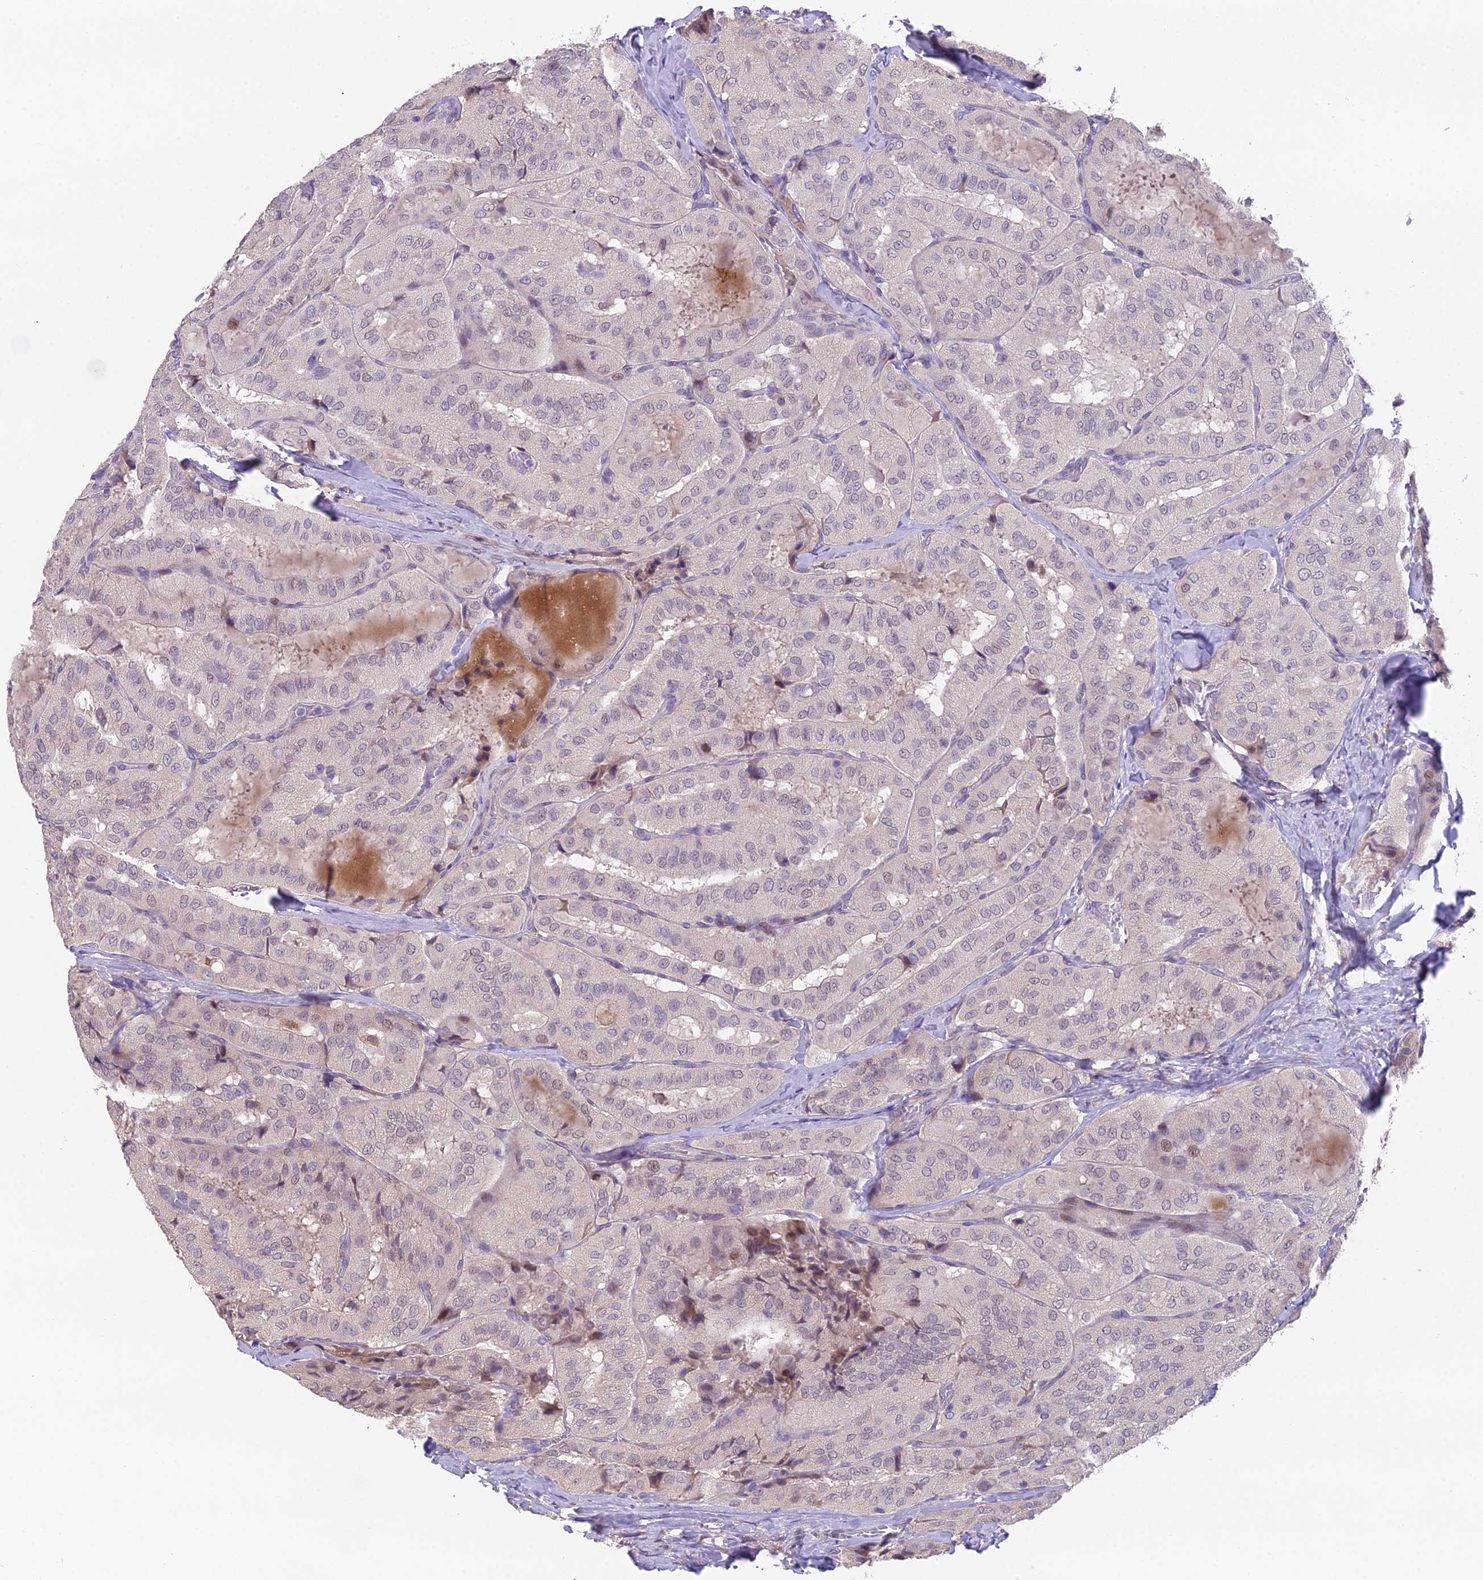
{"staining": {"intensity": "negative", "quantity": "none", "location": "none"}, "tissue": "thyroid cancer", "cell_type": "Tumor cells", "image_type": "cancer", "snomed": [{"axis": "morphology", "description": "Normal tissue, NOS"}, {"axis": "morphology", "description": "Papillary adenocarcinoma, NOS"}, {"axis": "topography", "description": "Thyroid gland"}], "caption": "There is no significant expression in tumor cells of thyroid cancer. Nuclei are stained in blue.", "gene": "PUS10", "patient": {"sex": "female", "age": 59}}